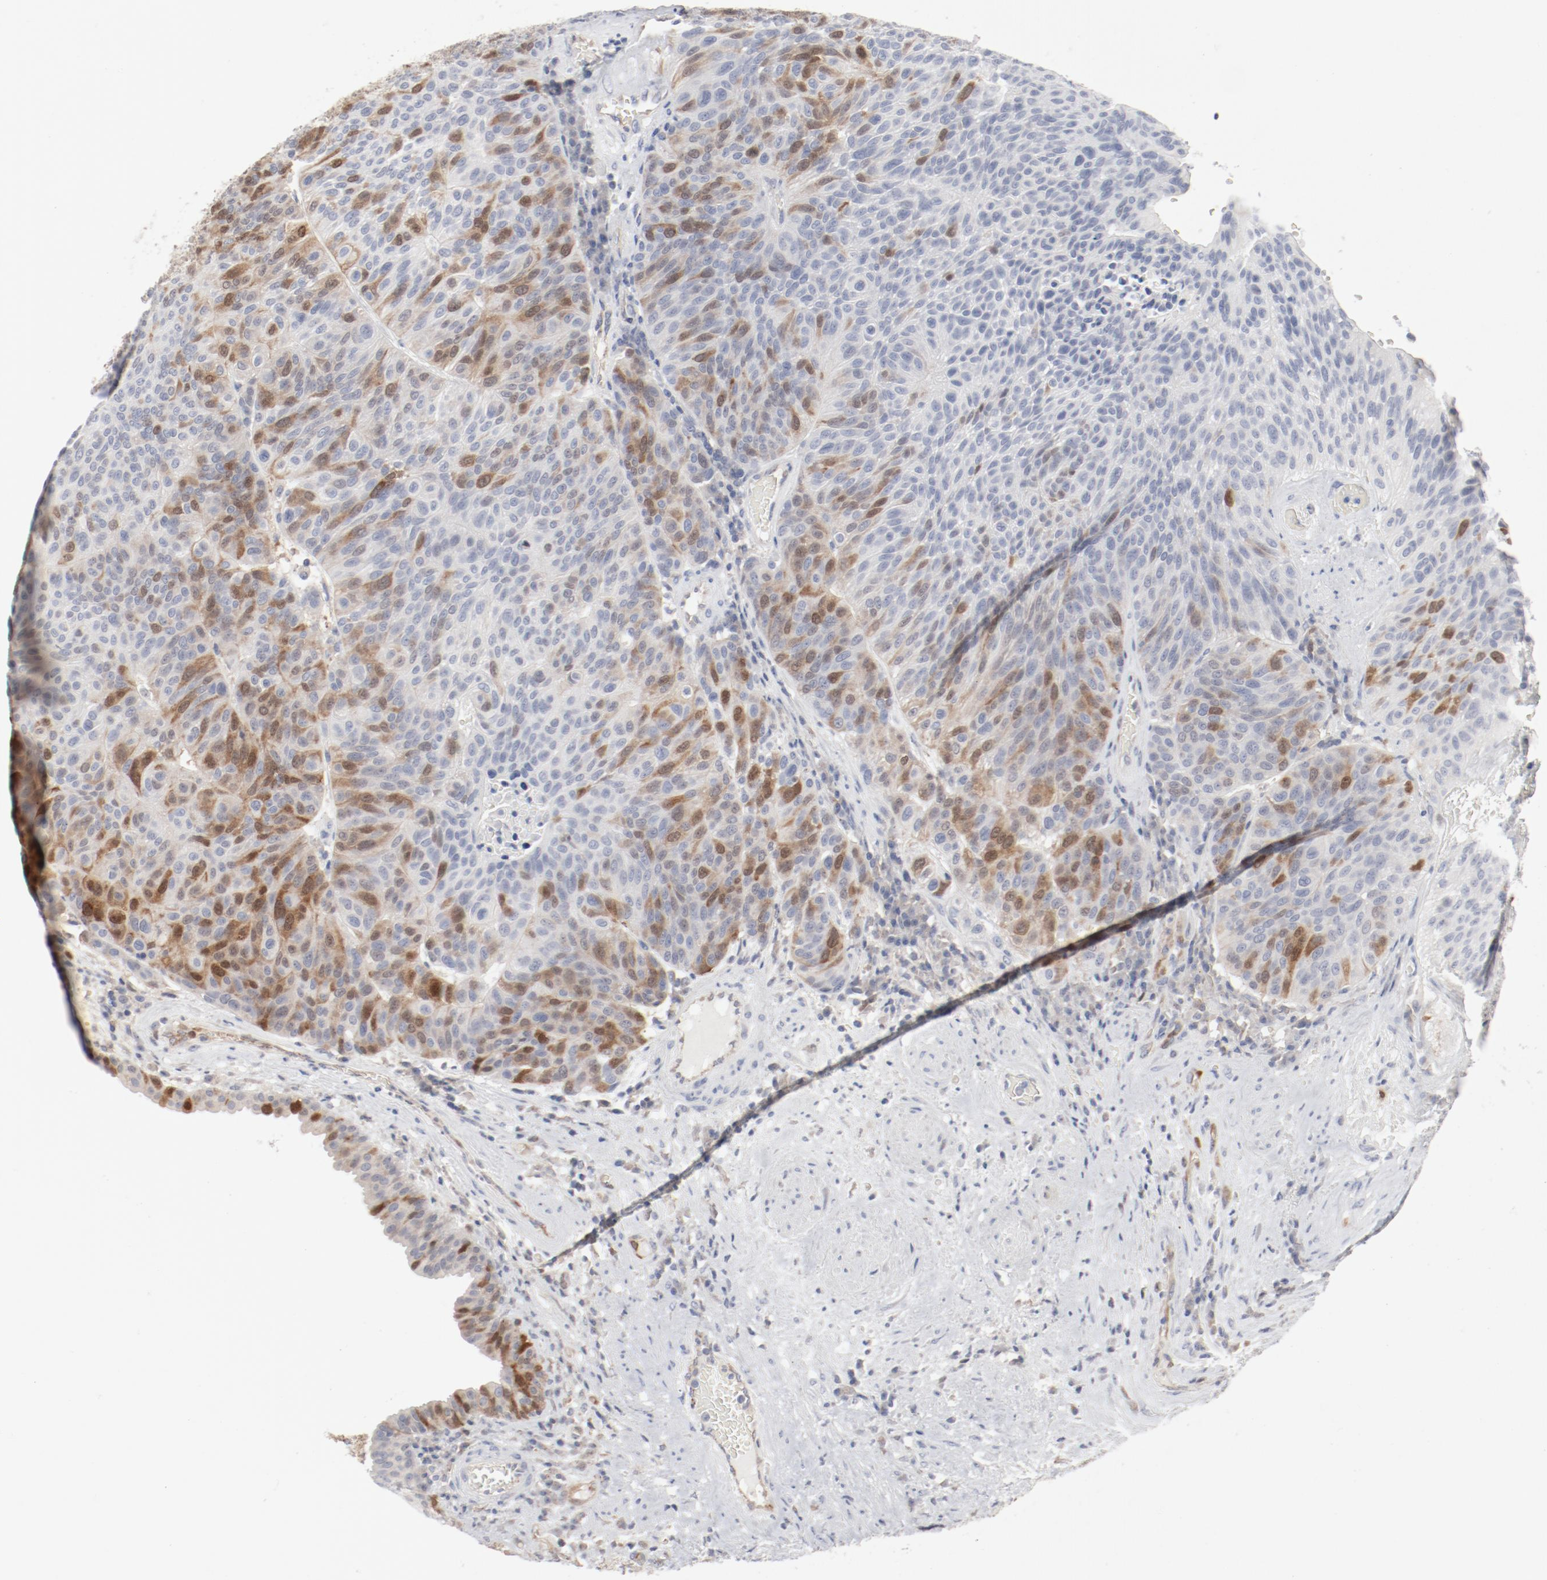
{"staining": {"intensity": "moderate", "quantity": "25%-75%", "location": "cytoplasmic/membranous,nuclear"}, "tissue": "urothelial cancer", "cell_type": "Tumor cells", "image_type": "cancer", "snomed": [{"axis": "morphology", "description": "Urothelial carcinoma, High grade"}, {"axis": "topography", "description": "Urinary bladder"}], "caption": "High-grade urothelial carcinoma stained for a protein (brown) shows moderate cytoplasmic/membranous and nuclear positive positivity in approximately 25%-75% of tumor cells.", "gene": "CDK1", "patient": {"sex": "male", "age": 66}}